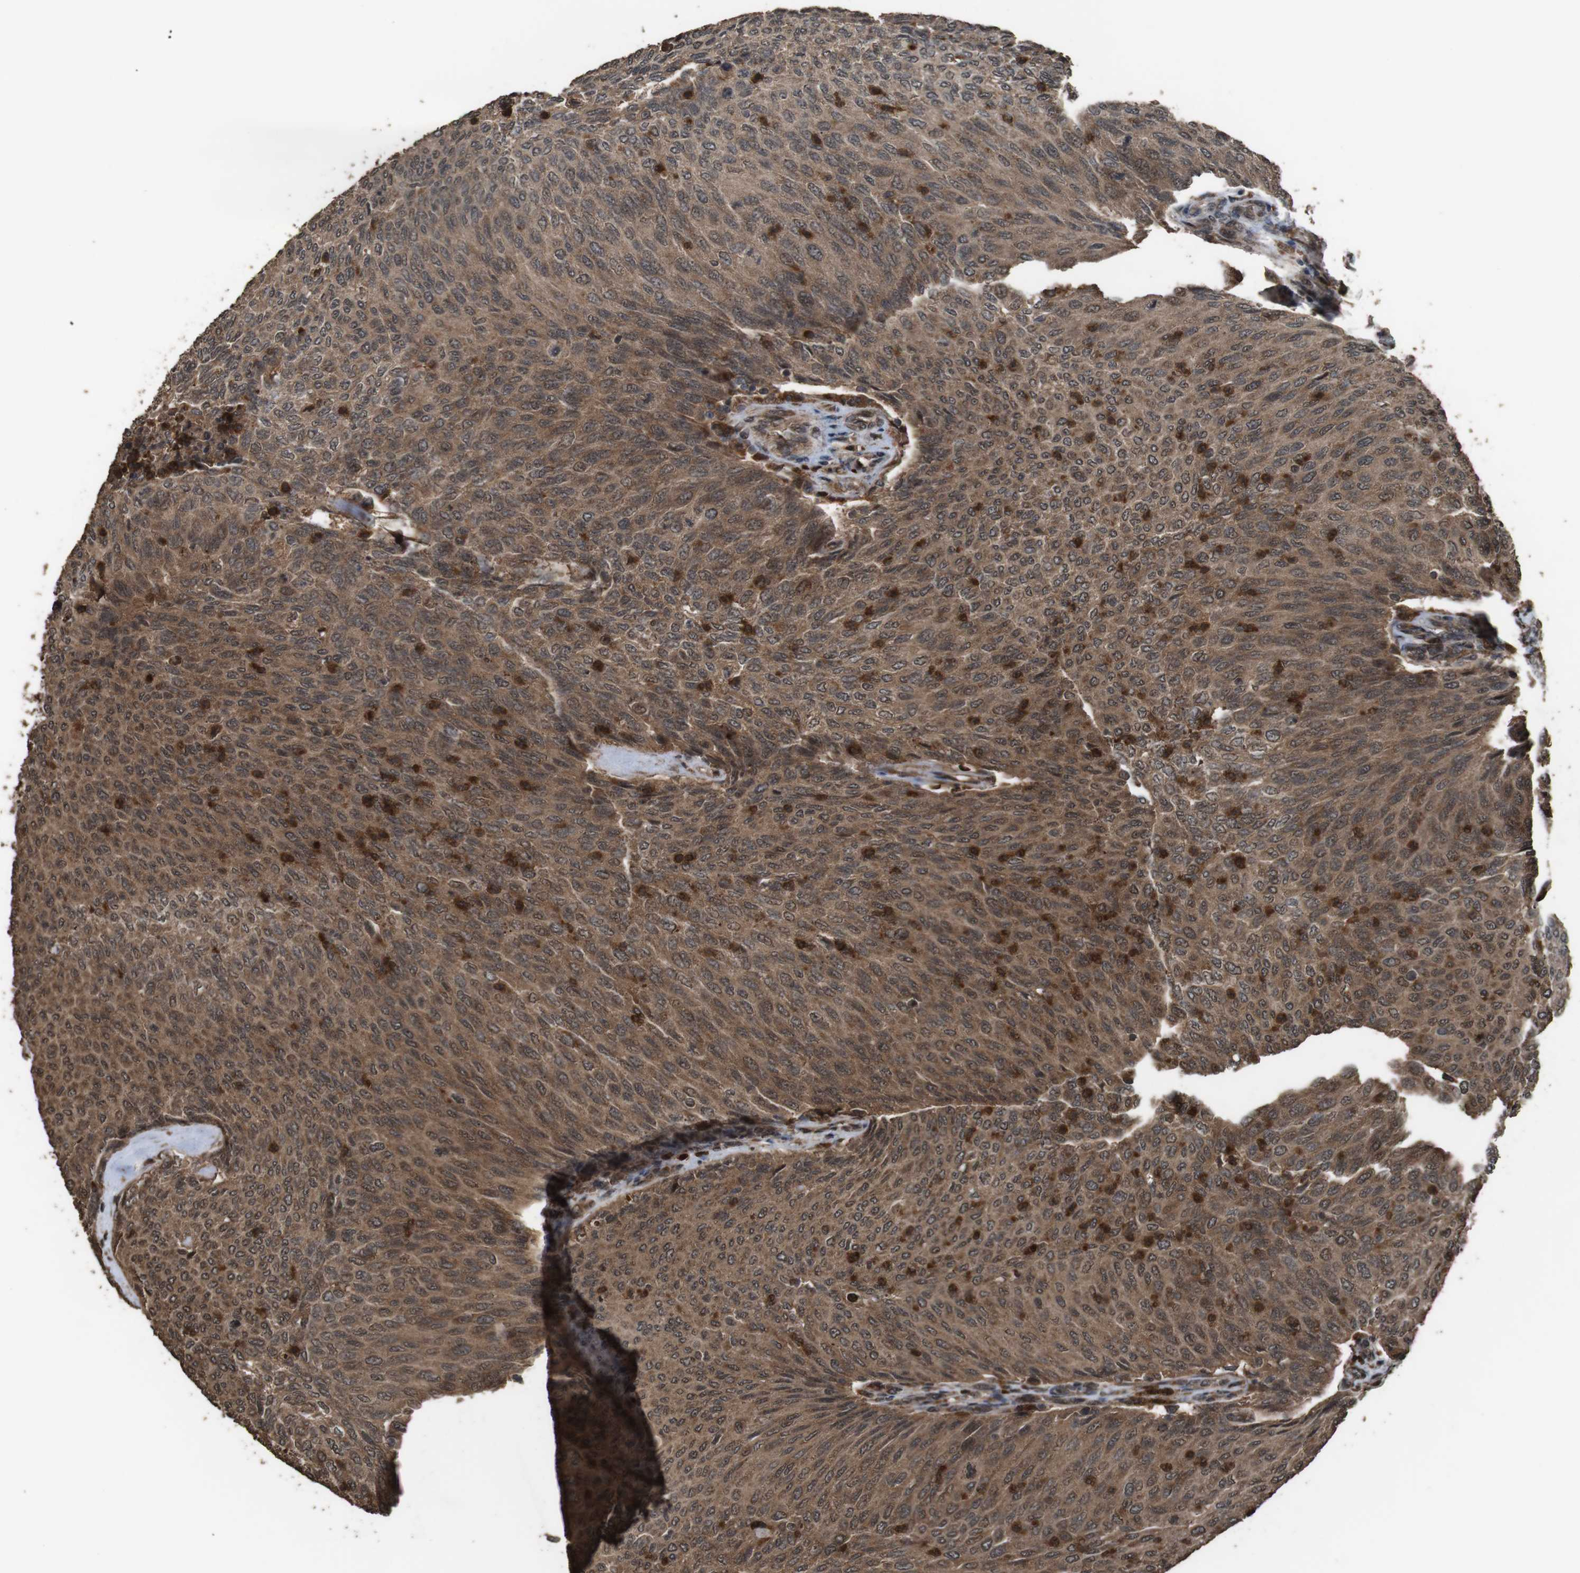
{"staining": {"intensity": "strong", "quantity": ">75%", "location": "cytoplasmic/membranous,nuclear"}, "tissue": "urothelial cancer", "cell_type": "Tumor cells", "image_type": "cancer", "snomed": [{"axis": "morphology", "description": "Urothelial carcinoma, Low grade"}, {"axis": "topography", "description": "Urinary bladder"}], "caption": "Protein staining shows strong cytoplasmic/membranous and nuclear staining in about >75% of tumor cells in urothelial cancer.", "gene": "RRAS2", "patient": {"sex": "female", "age": 79}}